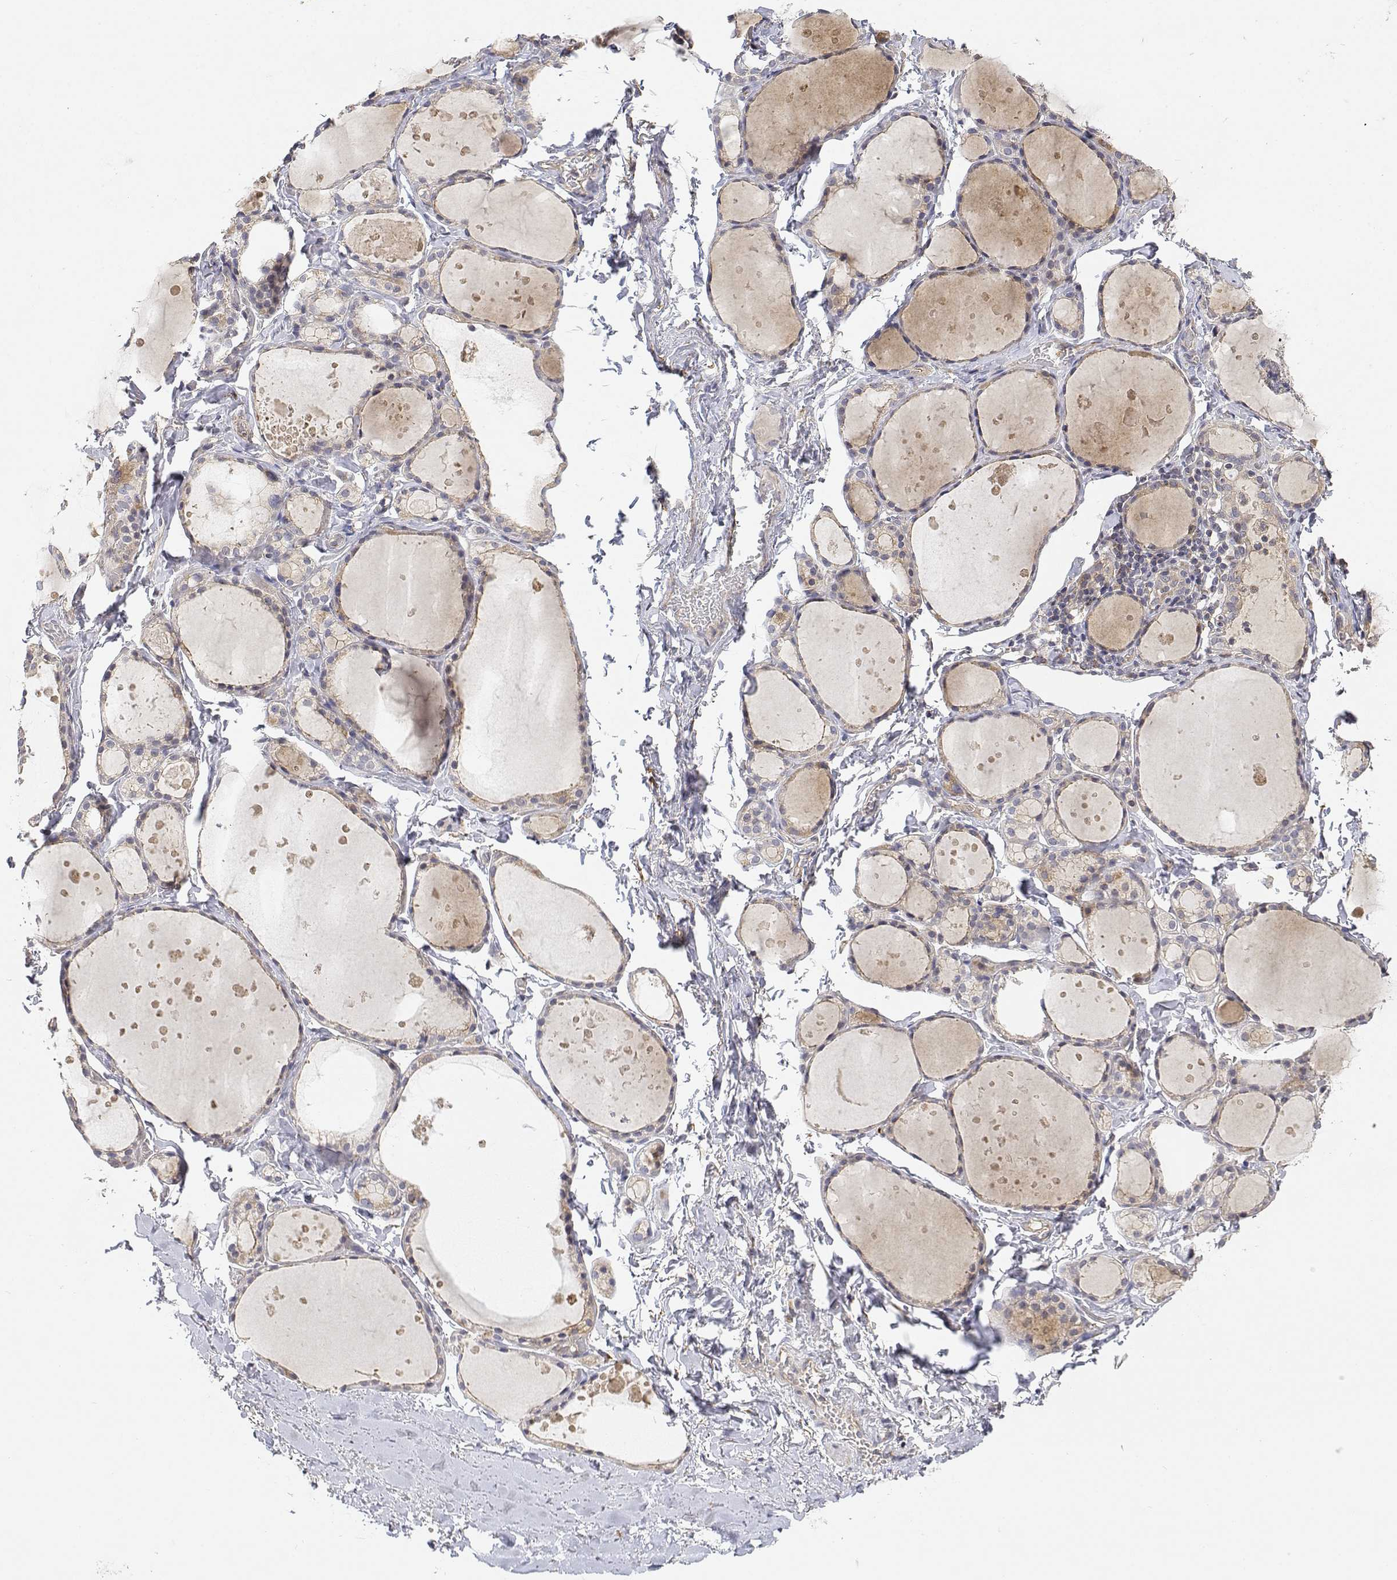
{"staining": {"intensity": "weak", "quantity": "25%-75%", "location": "cytoplasmic/membranous"}, "tissue": "thyroid gland", "cell_type": "Glandular cells", "image_type": "normal", "snomed": [{"axis": "morphology", "description": "Normal tissue, NOS"}, {"axis": "topography", "description": "Thyroid gland"}], "caption": "IHC (DAB (3,3'-diaminobenzidine)) staining of unremarkable thyroid gland demonstrates weak cytoplasmic/membranous protein staining in about 25%-75% of glandular cells.", "gene": "LONRF3", "patient": {"sex": "male", "age": 68}}